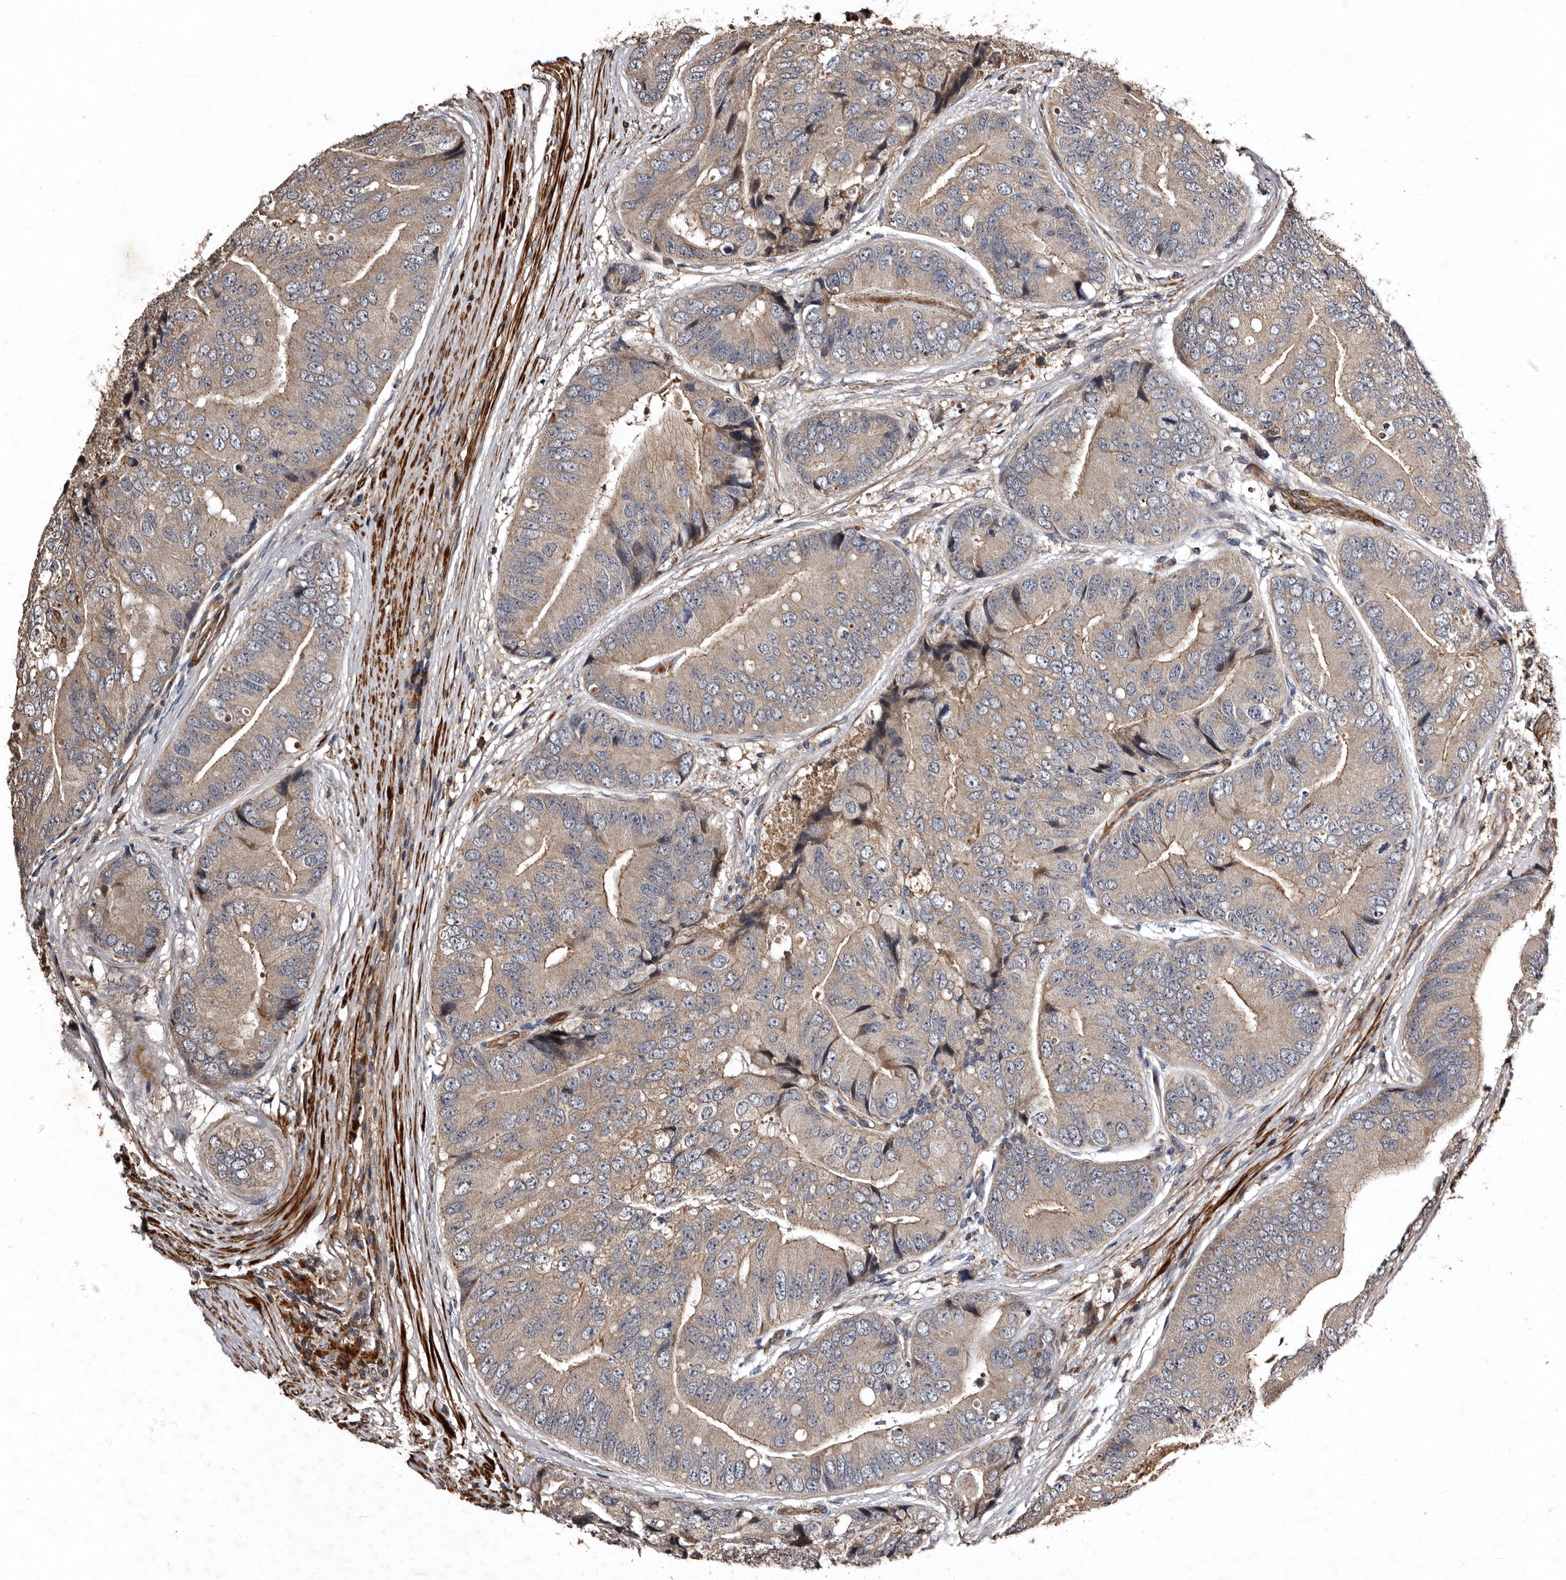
{"staining": {"intensity": "weak", "quantity": ">75%", "location": "cytoplasmic/membranous"}, "tissue": "prostate cancer", "cell_type": "Tumor cells", "image_type": "cancer", "snomed": [{"axis": "morphology", "description": "Adenocarcinoma, High grade"}, {"axis": "topography", "description": "Prostate"}], "caption": "Prostate adenocarcinoma (high-grade) tissue demonstrates weak cytoplasmic/membranous positivity in about >75% of tumor cells, visualized by immunohistochemistry. The staining was performed using DAB to visualize the protein expression in brown, while the nuclei were stained in blue with hematoxylin (Magnification: 20x).", "gene": "PRKD3", "patient": {"sex": "male", "age": 70}}